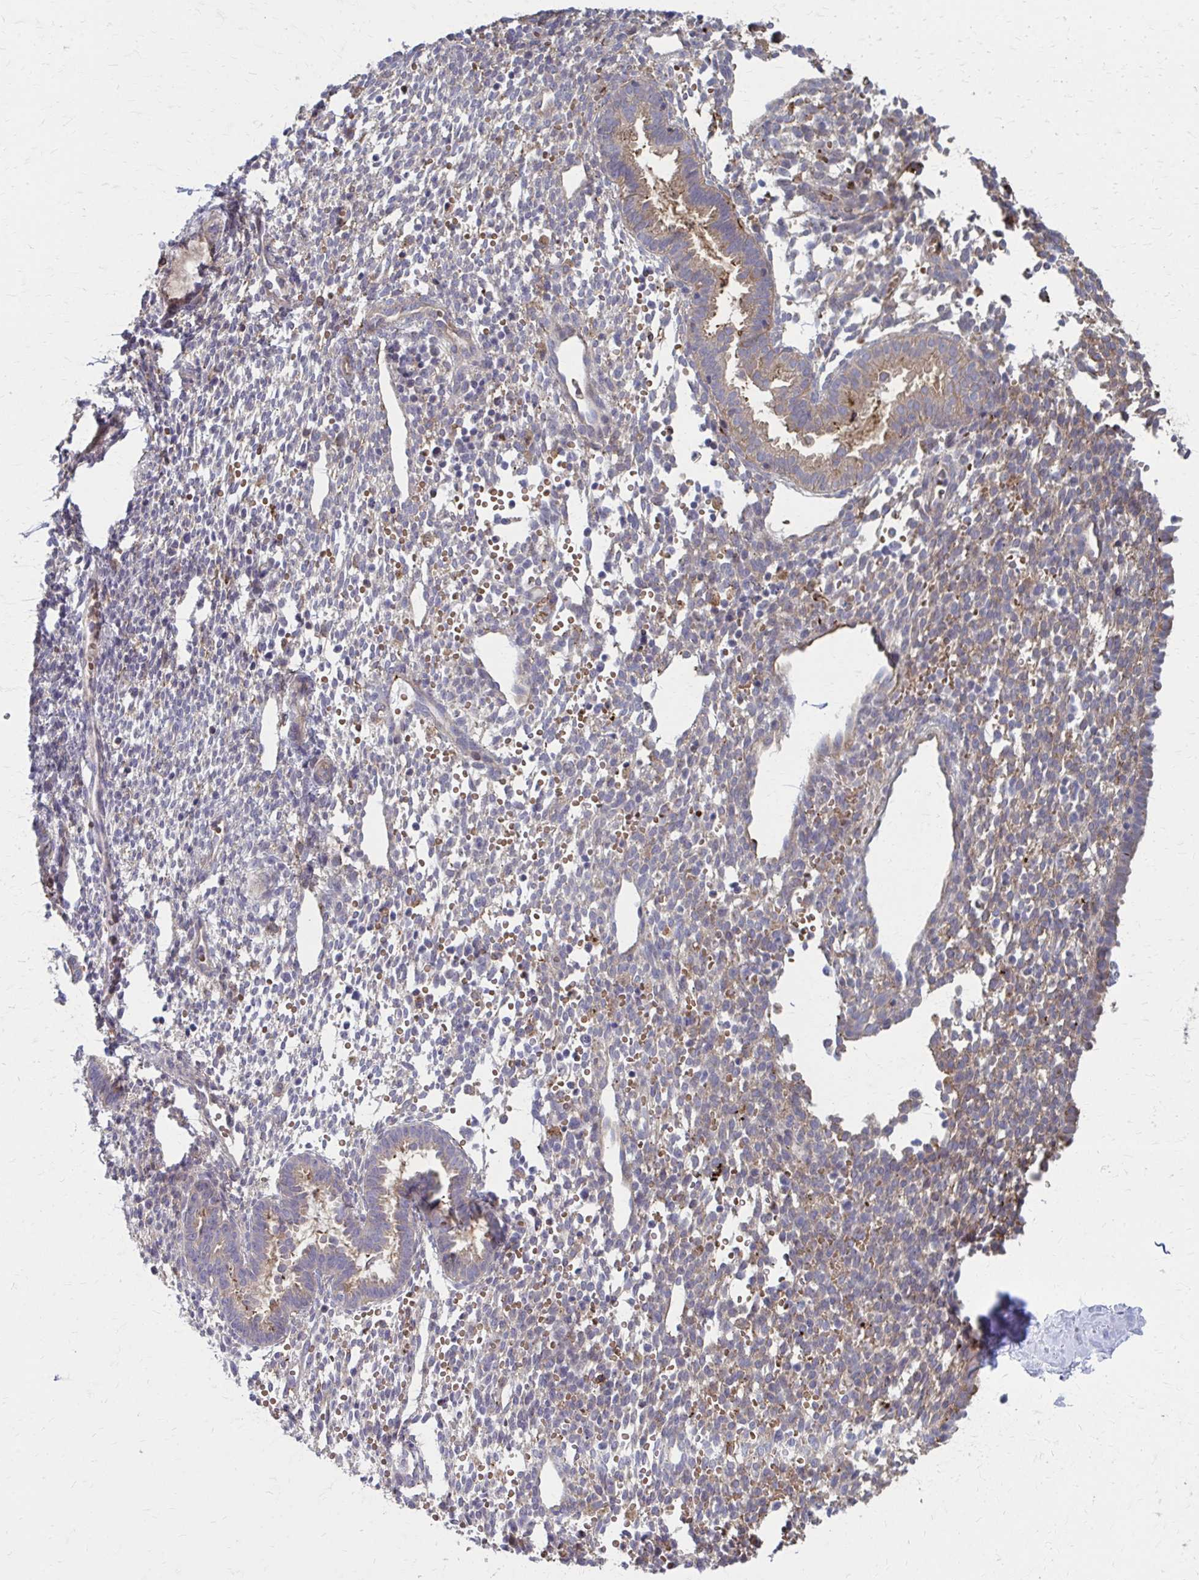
{"staining": {"intensity": "weak", "quantity": "<25%", "location": "cytoplasmic/membranous"}, "tissue": "endometrium", "cell_type": "Cells in endometrial stroma", "image_type": "normal", "snomed": [{"axis": "morphology", "description": "Normal tissue, NOS"}, {"axis": "topography", "description": "Endometrium"}], "caption": "Cells in endometrial stroma are negative for brown protein staining in unremarkable endometrium. (DAB (3,3'-diaminobenzidine) immunohistochemistry (IHC), high magnification).", "gene": "MMP14", "patient": {"sex": "female", "age": 36}}